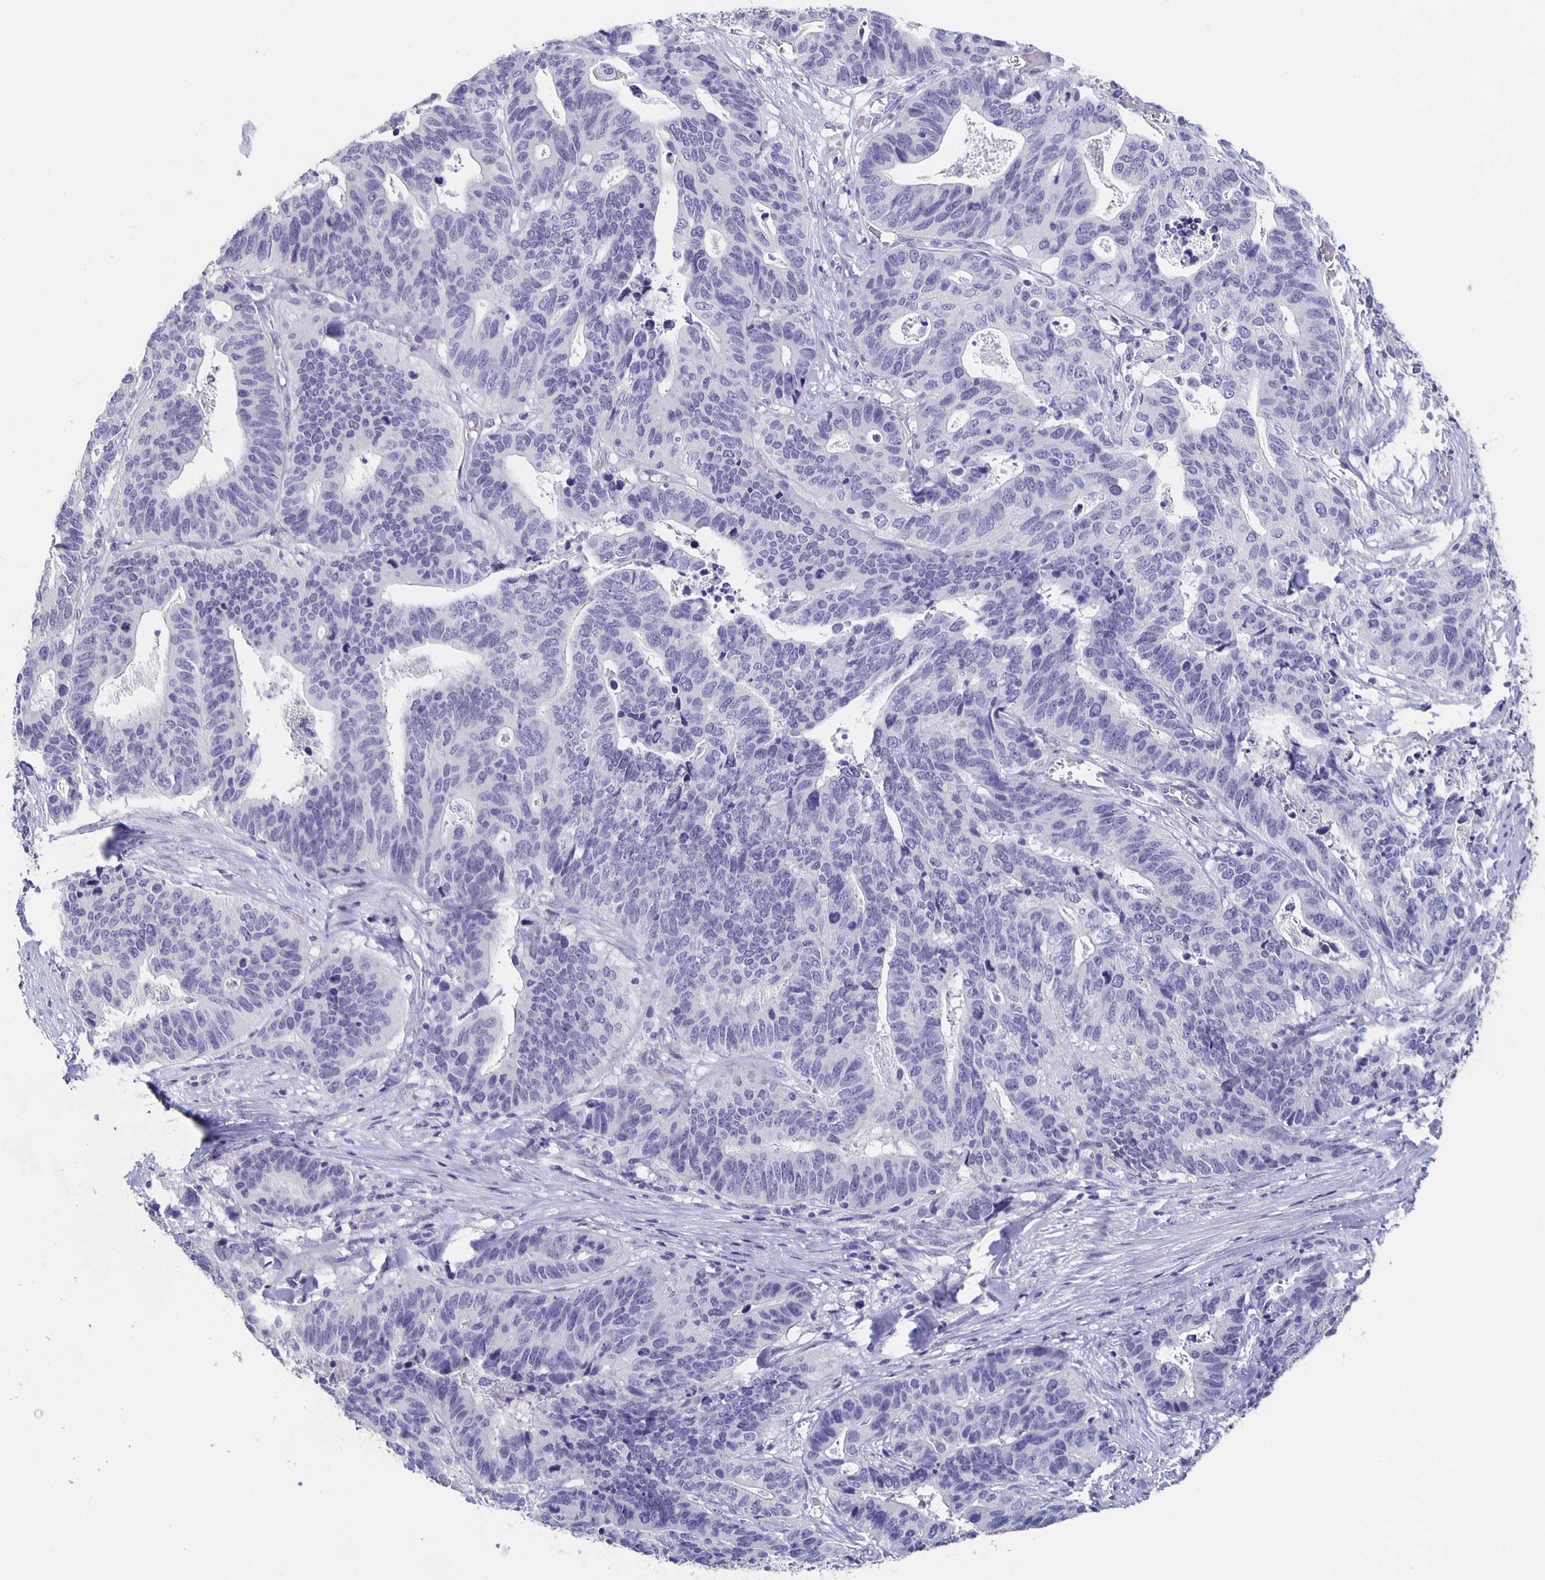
{"staining": {"intensity": "negative", "quantity": "none", "location": "none"}, "tissue": "stomach cancer", "cell_type": "Tumor cells", "image_type": "cancer", "snomed": [{"axis": "morphology", "description": "Adenocarcinoma, NOS"}, {"axis": "topography", "description": "Stomach, upper"}], "caption": "IHC of human adenocarcinoma (stomach) displays no staining in tumor cells. The staining was performed using DAB (3,3'-diaminobenzidine) to visualize the protein expression in brown, while the nuclei were stained in blue with hematoxylin (Magnification: 20x).", "gene": "CACNA2D2", "patient": {"sex": "female", "age": 67}}